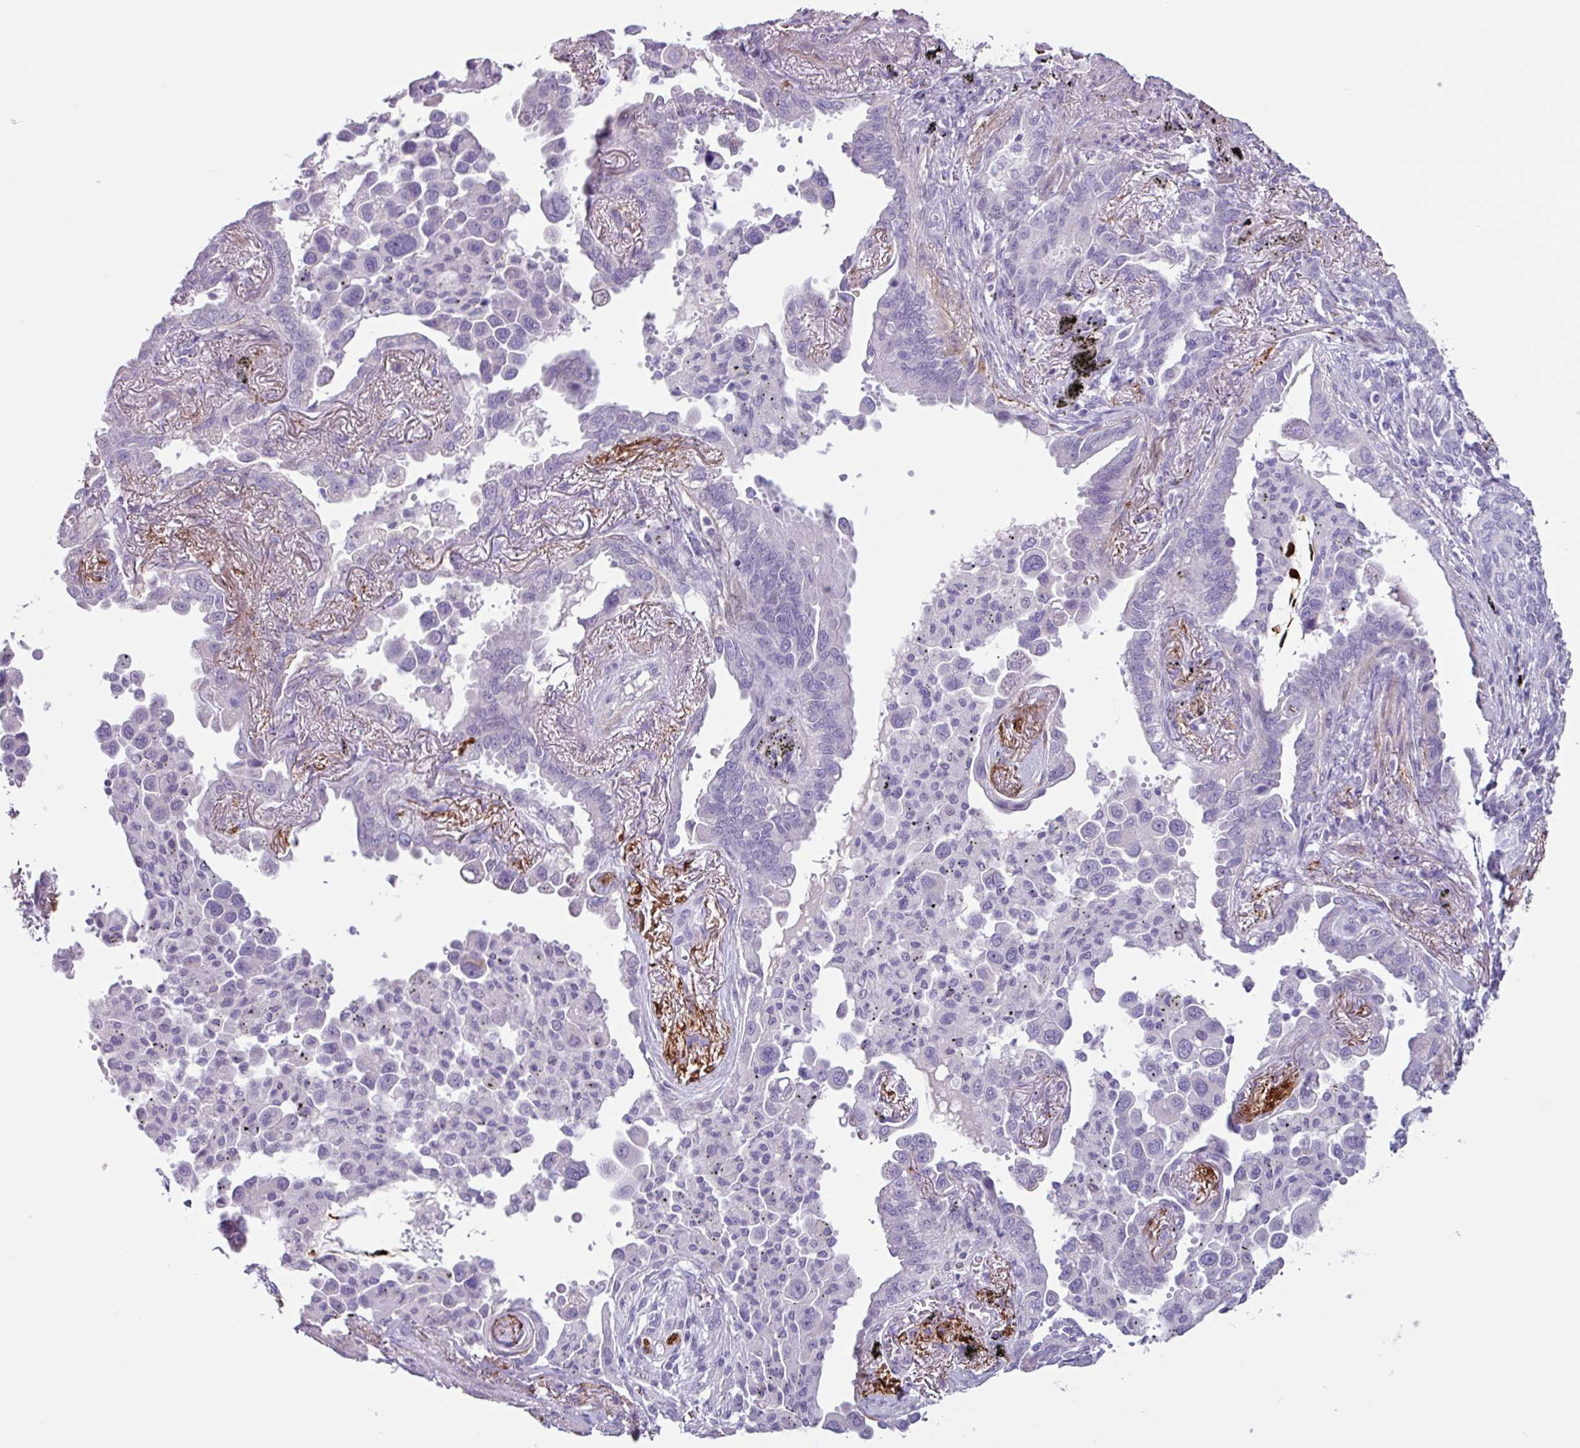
{"staining": {"intensity": "negative", "quantity": "none", "location": "none"}, "tissue": "lung cancer", "cell_type": "Tumor cells", "image_type": "cancer", "snomed": [{"axis": "morphology", "description": "Adenocarcinoma, NOS"}, {"axis": "topography", "description": "Lung"}], "caption": "Histopathology image shows no significant protein staining in tumor cells of lung cancer.", "gene": "OTX1", "patient": {"sex": "male", "age": 67}}